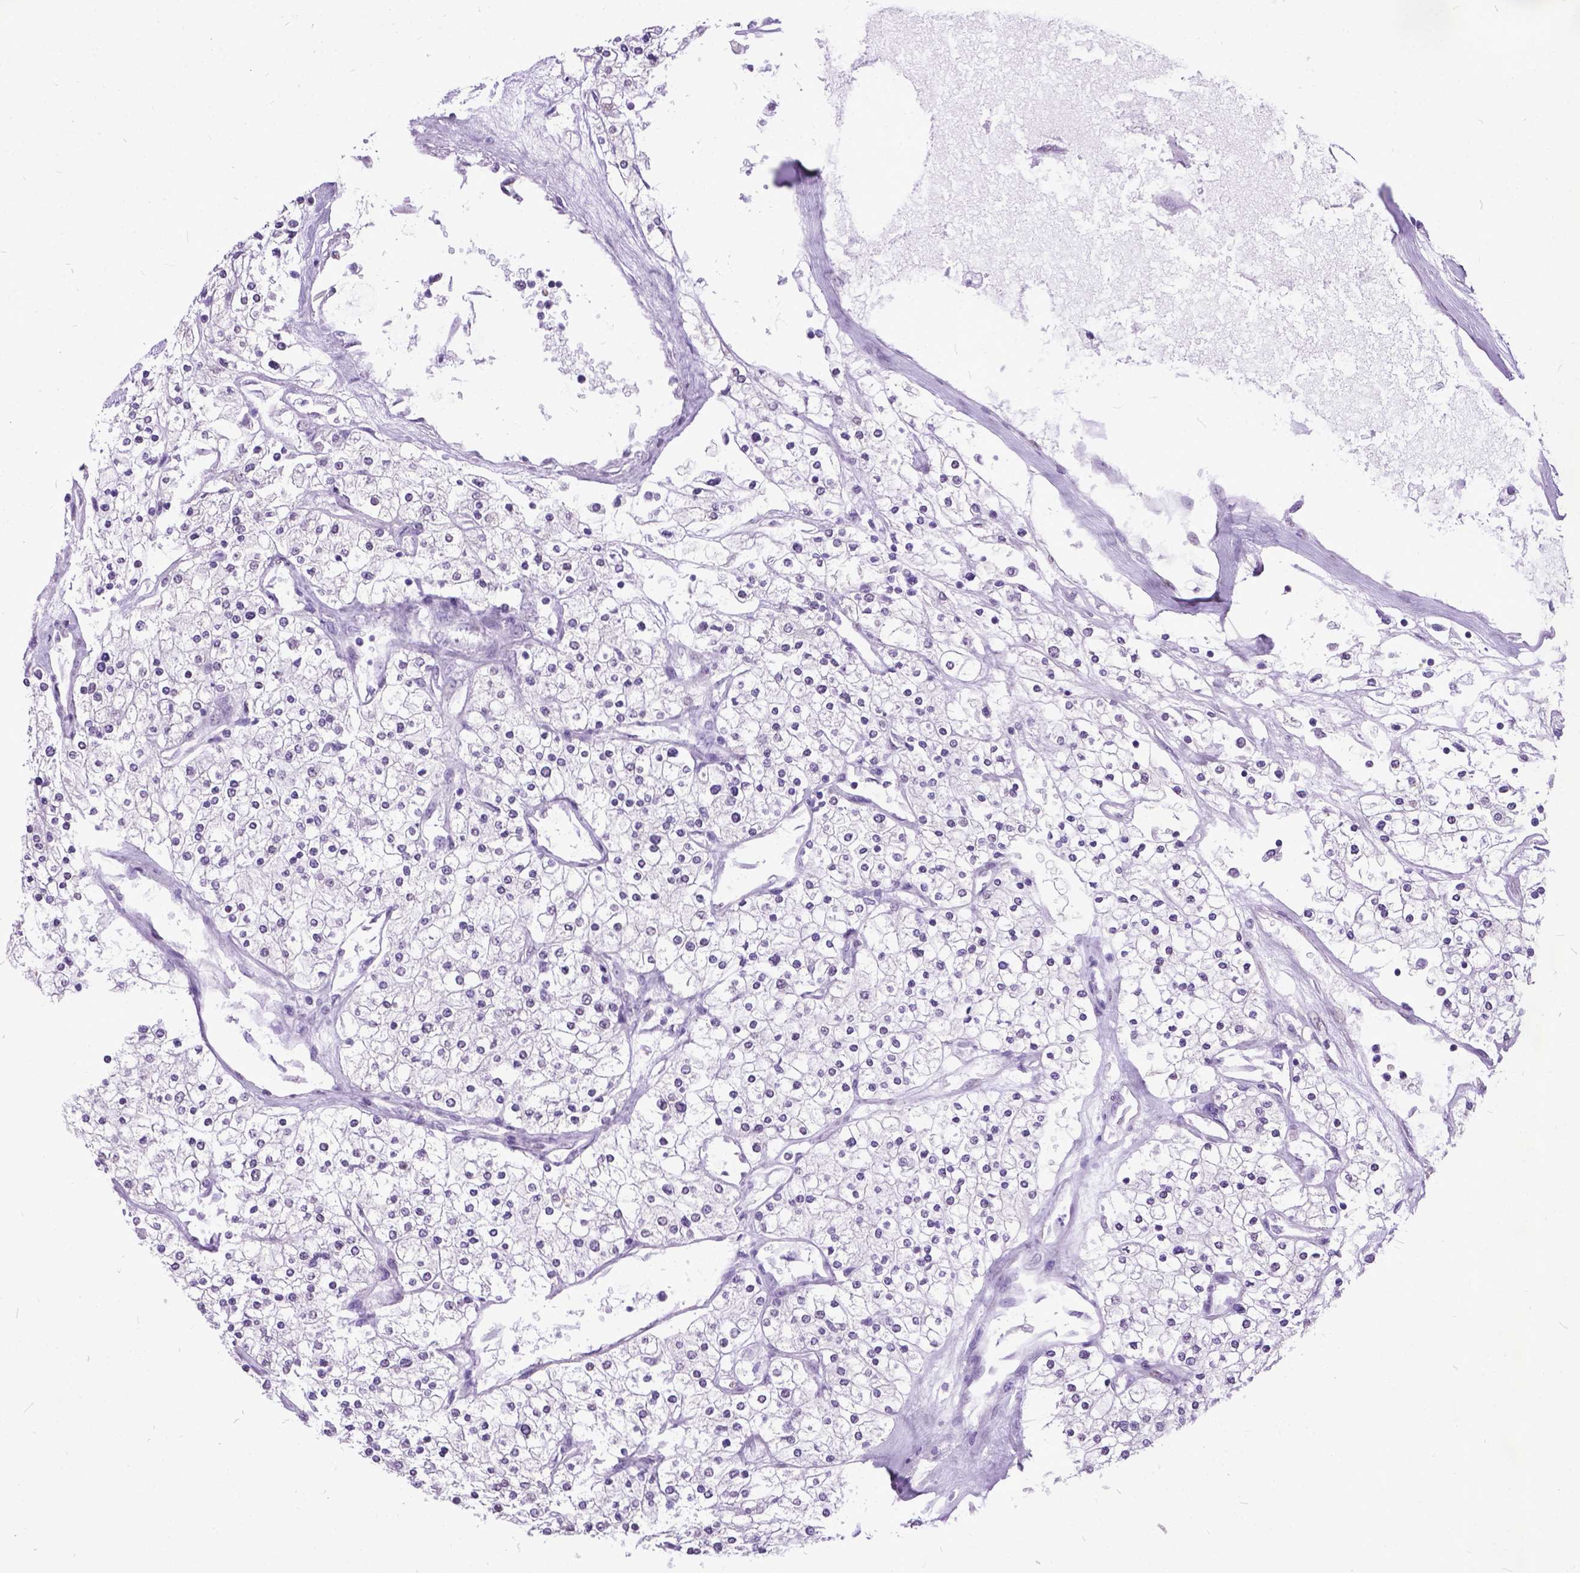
{"staining": {"intensity": "negative", "quantity": "none", "location": "none"}, "tissue": "renal cancer", "cell_type": "Tumor cells", "image_type": "cancer", "snomed": [{"axis": "morphology", "description": "Adenocarcinoma, NOS"}, {"axis": "topography", "description": "Kidney"}], "caption": "Tumor cells are negative for brown protein staining in renal cancer (adenocarcinoma). (DAB IHC, high magnification).", "gene": "MARCHF10", "patient": {"sex": "male", "age": 80}}